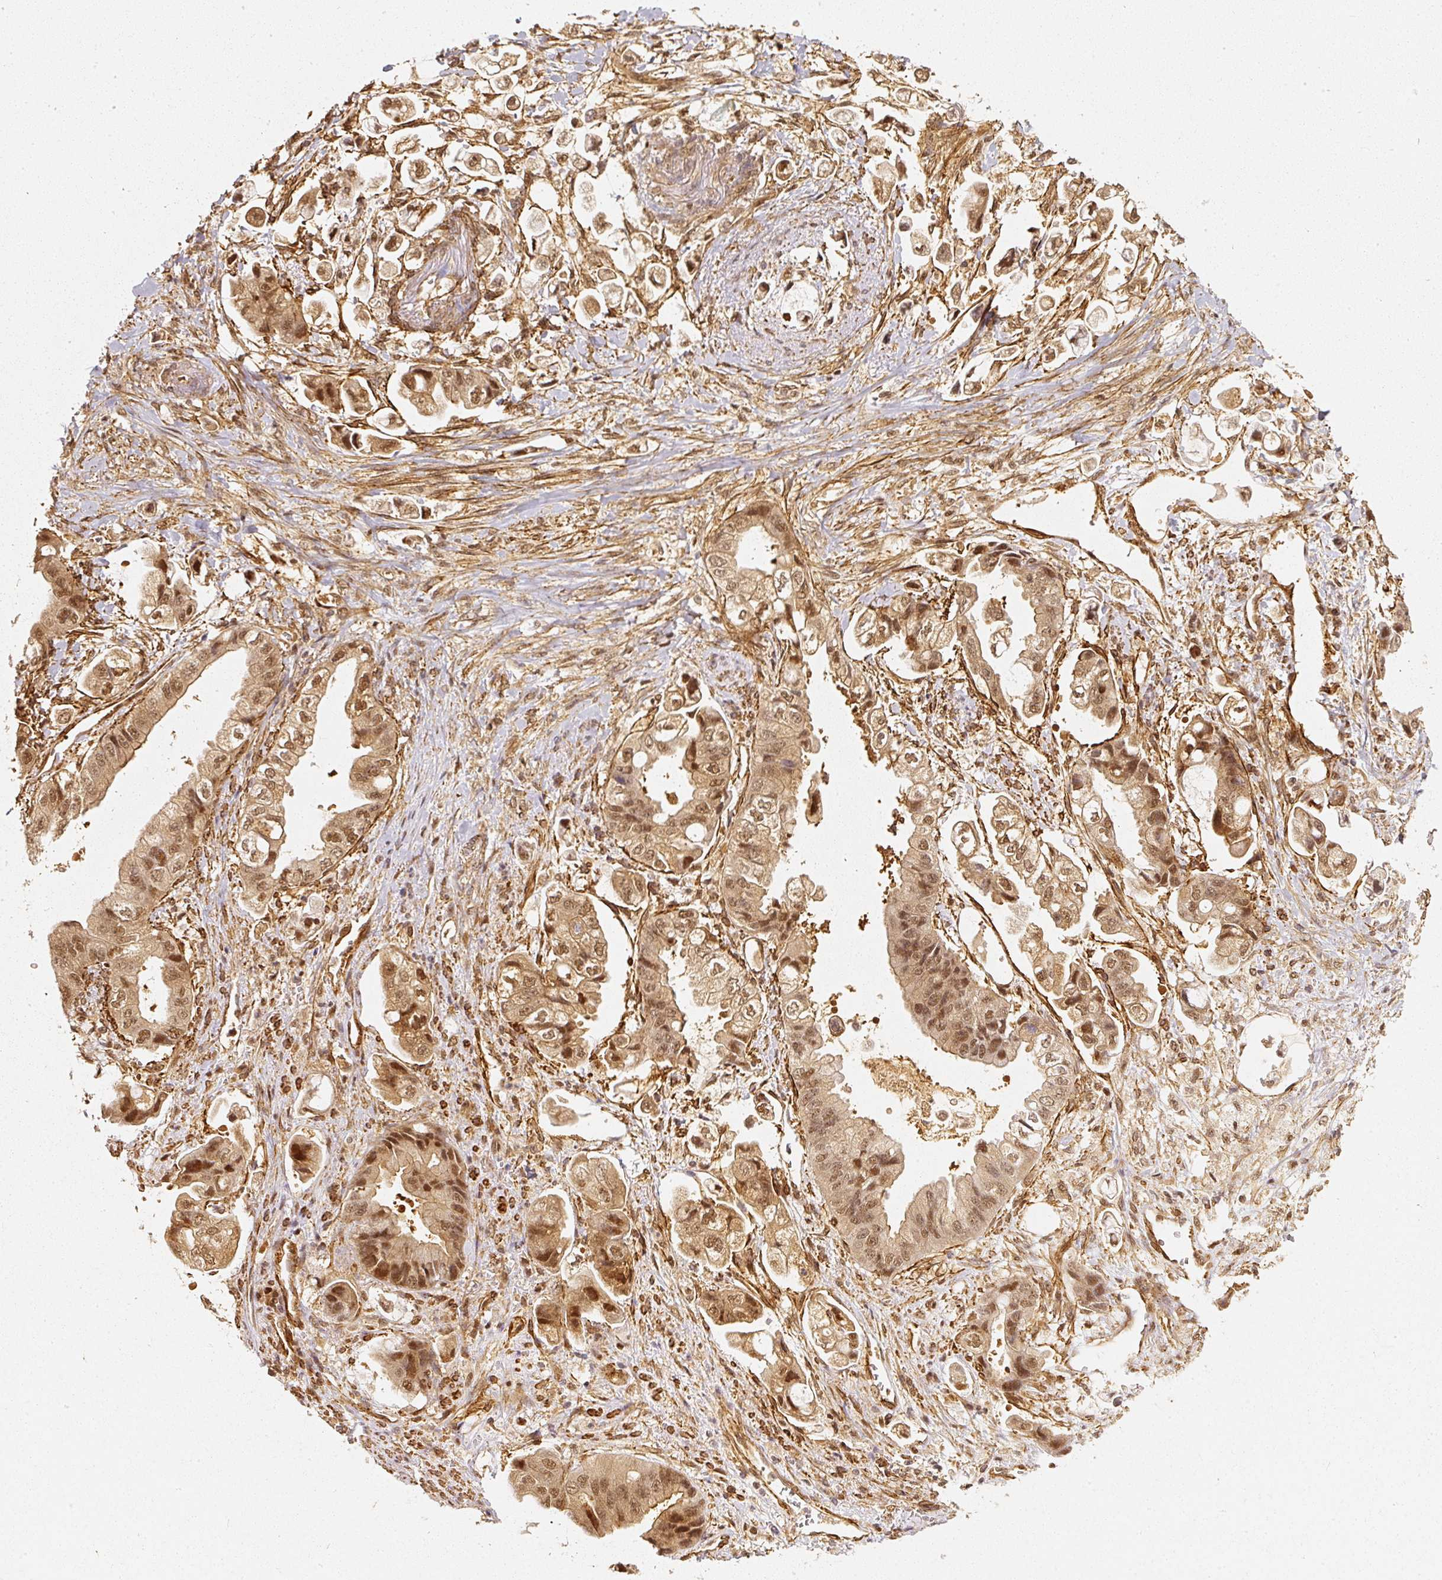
{"staining": {"intensity": "moderate", "quantity": ">75%", "location": "cytoplasmic/membranous,nuclear"}, "tissue": "stomach cancer", "cell_type": "Tumor cells", "image_type": "cancer", "snomed": [{"axis": "morphology", "description": "Adenocarcinoma, NOS"}, {"axis": "topography", "description": "Stomach"}], "caption": "Human stomach cancer (adenocarcinoma) stained for a protein (brown) shows moderate cytoplasmic/membranous and nuclear positive staining in about >75% of tumor cells.", "gene": "PSMD1", "patient": {"sex": "male", "age": 62}}